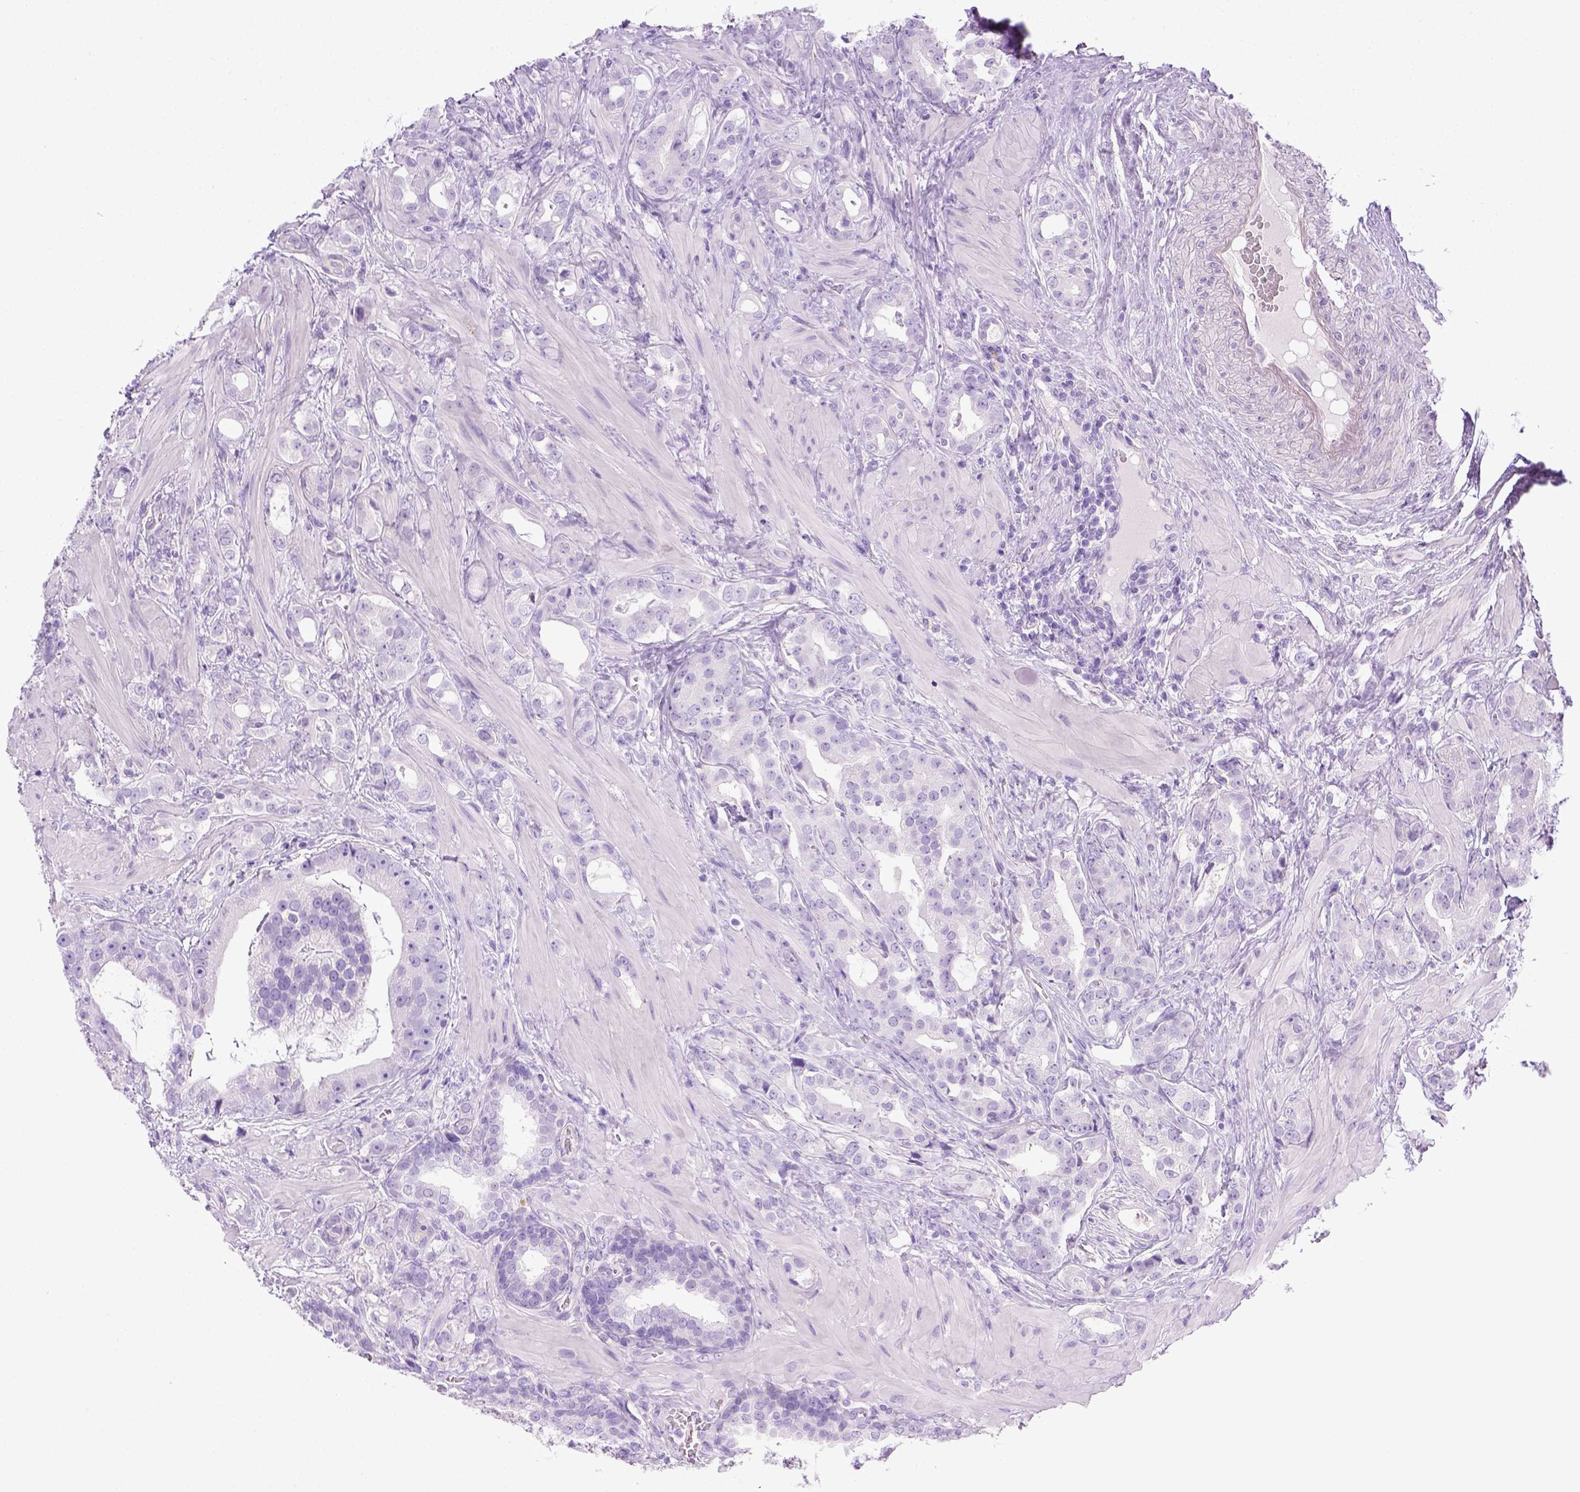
{"staining": {"intensity": "negative", "quantity": "none", "location": "none"}, "tissue": "prostate cancer", "cell_type": "Tumor cells", "image_type": "cancer", "snomed": [{"axis": "morphology", "description": "Adenocarcinoma, NOS"}, {"axis": "topography", "description": "Prostate"}], "caption": "Prostate cancer was stained to show a protein in brown. There is no significant expression in tumor cells.", "gene": "KRT71", "patient": {"sex": "male", "age": 57}}